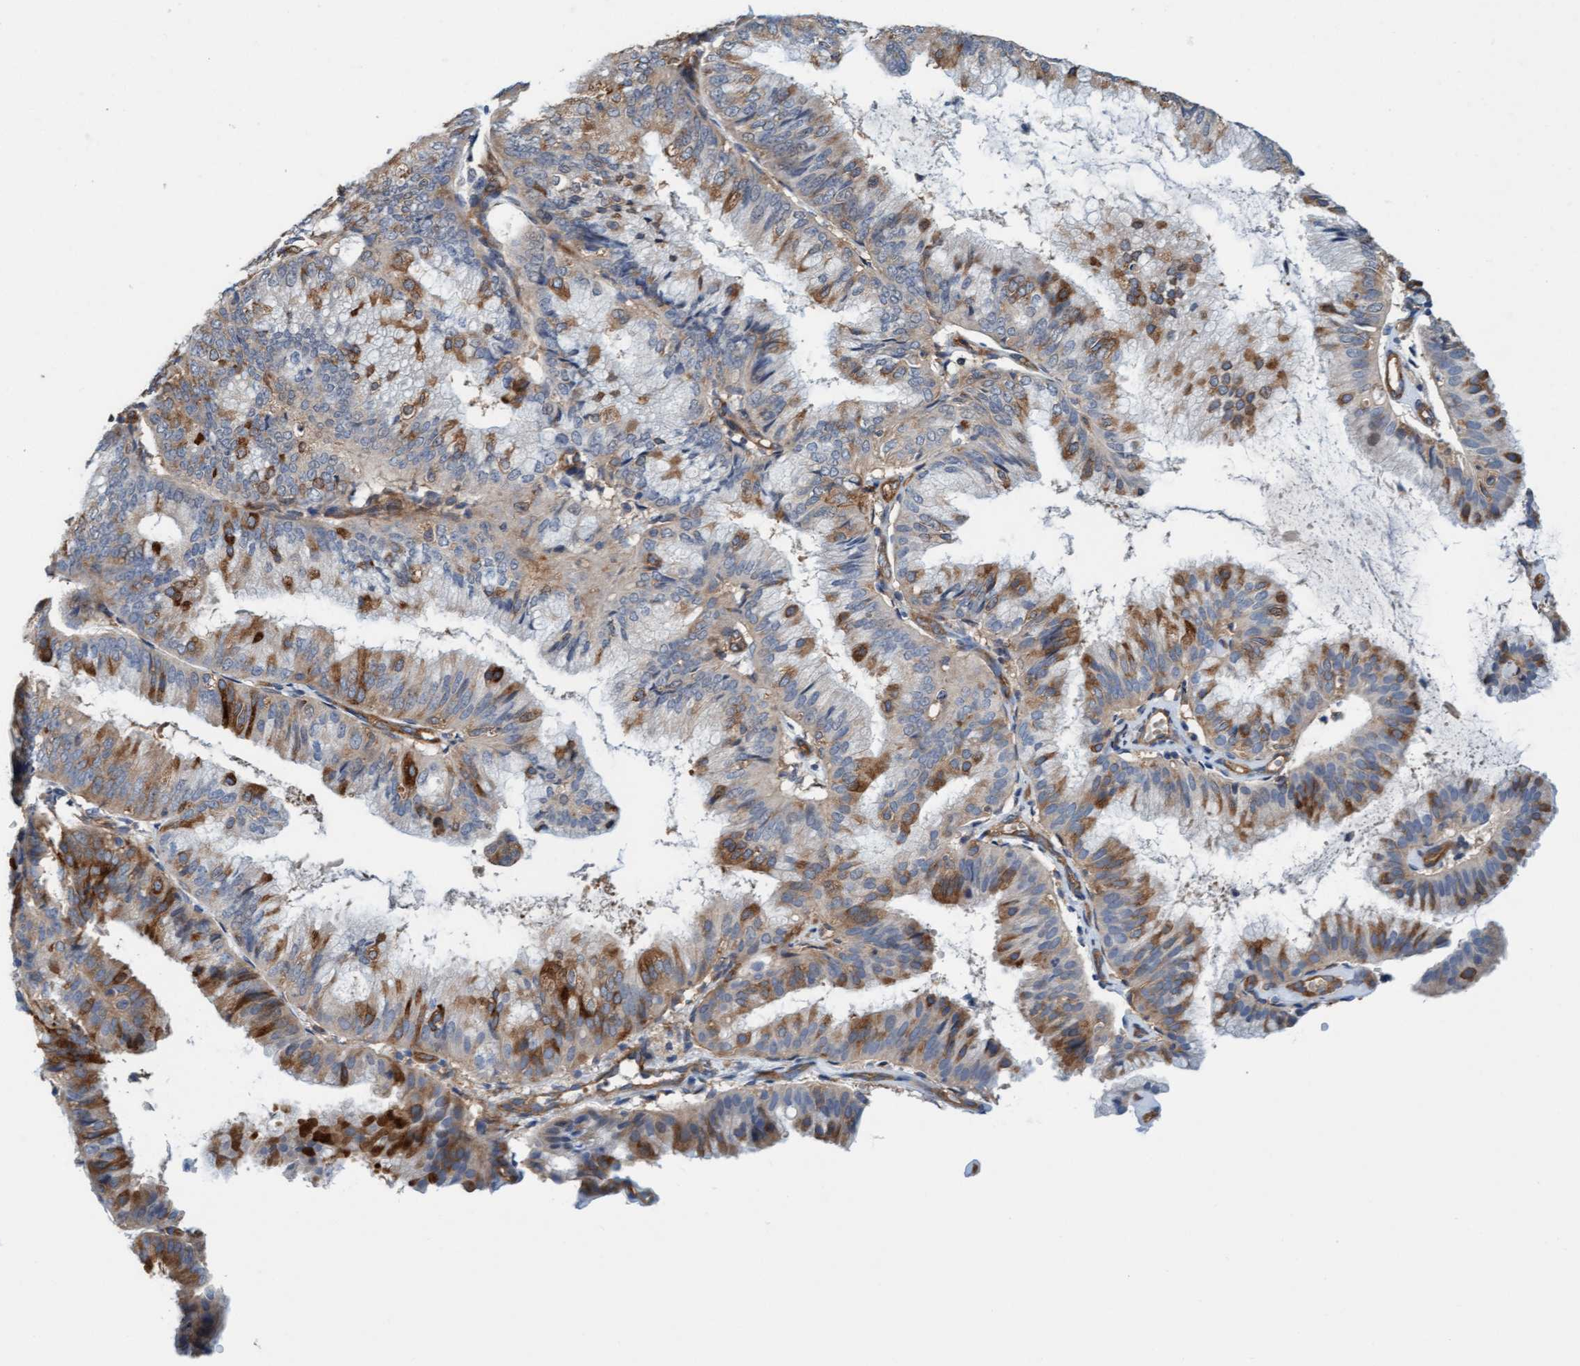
{"staining": {"intensity": "moderate", "quantity": ">75%", "location": "cytoplasmic/membranous"}, "tissue": "endometrial cancer", "cell_type": "Tumor cells", "image_type": "cancer", "snomed": [{"axis": "morphology", "description": "Adenocarcinoma, NOS"}, {"axis": "topography", "description": "Endometrium"}], "caption": "A micrograph of endometrial adenocarcinoma stained for a protein shows moderate cytoplasmic/membranous brown staining in tumor cells.", "gene": "FMNL3", "patient": {"sex": "female", "age": 63}}